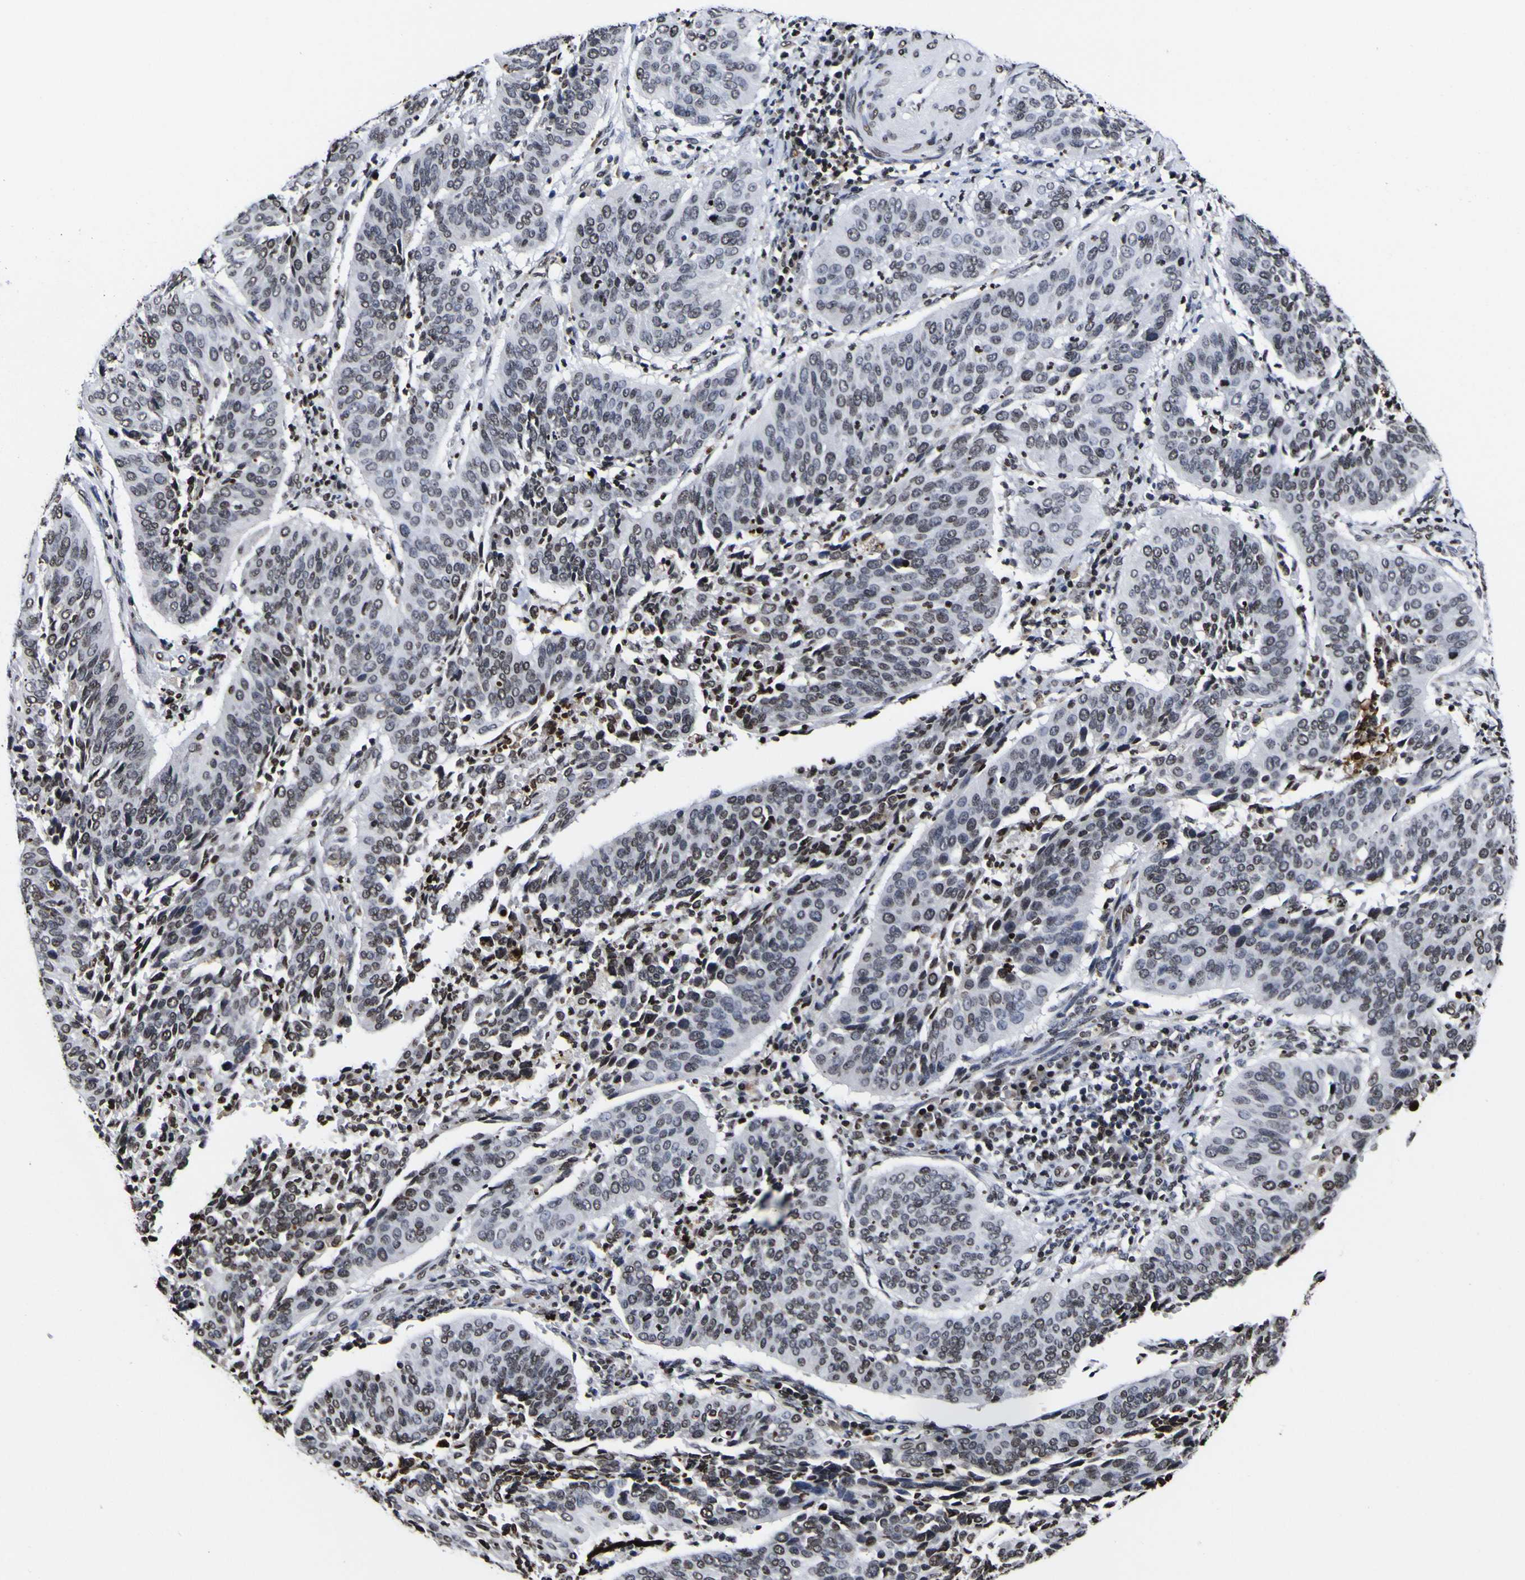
{"staining": {"intensity": "moderate", "quantity": "25%-75%", "location": "nuclear"}, "tissue": "cervical cancer", "cell_type": "Tumor cells", "image_type": "cancer", "snomed": [{"axis": "morphology", "description": "Normal tissue, NOS"}, {"axis": "morphology", "description": "Squamous cell carcinoma, NOS"}, {"axis": "topography", "description": "Cervix"}], "caption": "Squamous cell carcinoma (cervical) stained with IHC exhibits moderate nuclear staining in about 25%-75% of tumor cells. The protein is shown in brown color, while the nuclei are stained blue.", "gene": "PIAS1", "patient": {"sex": "female", "age": 39}}